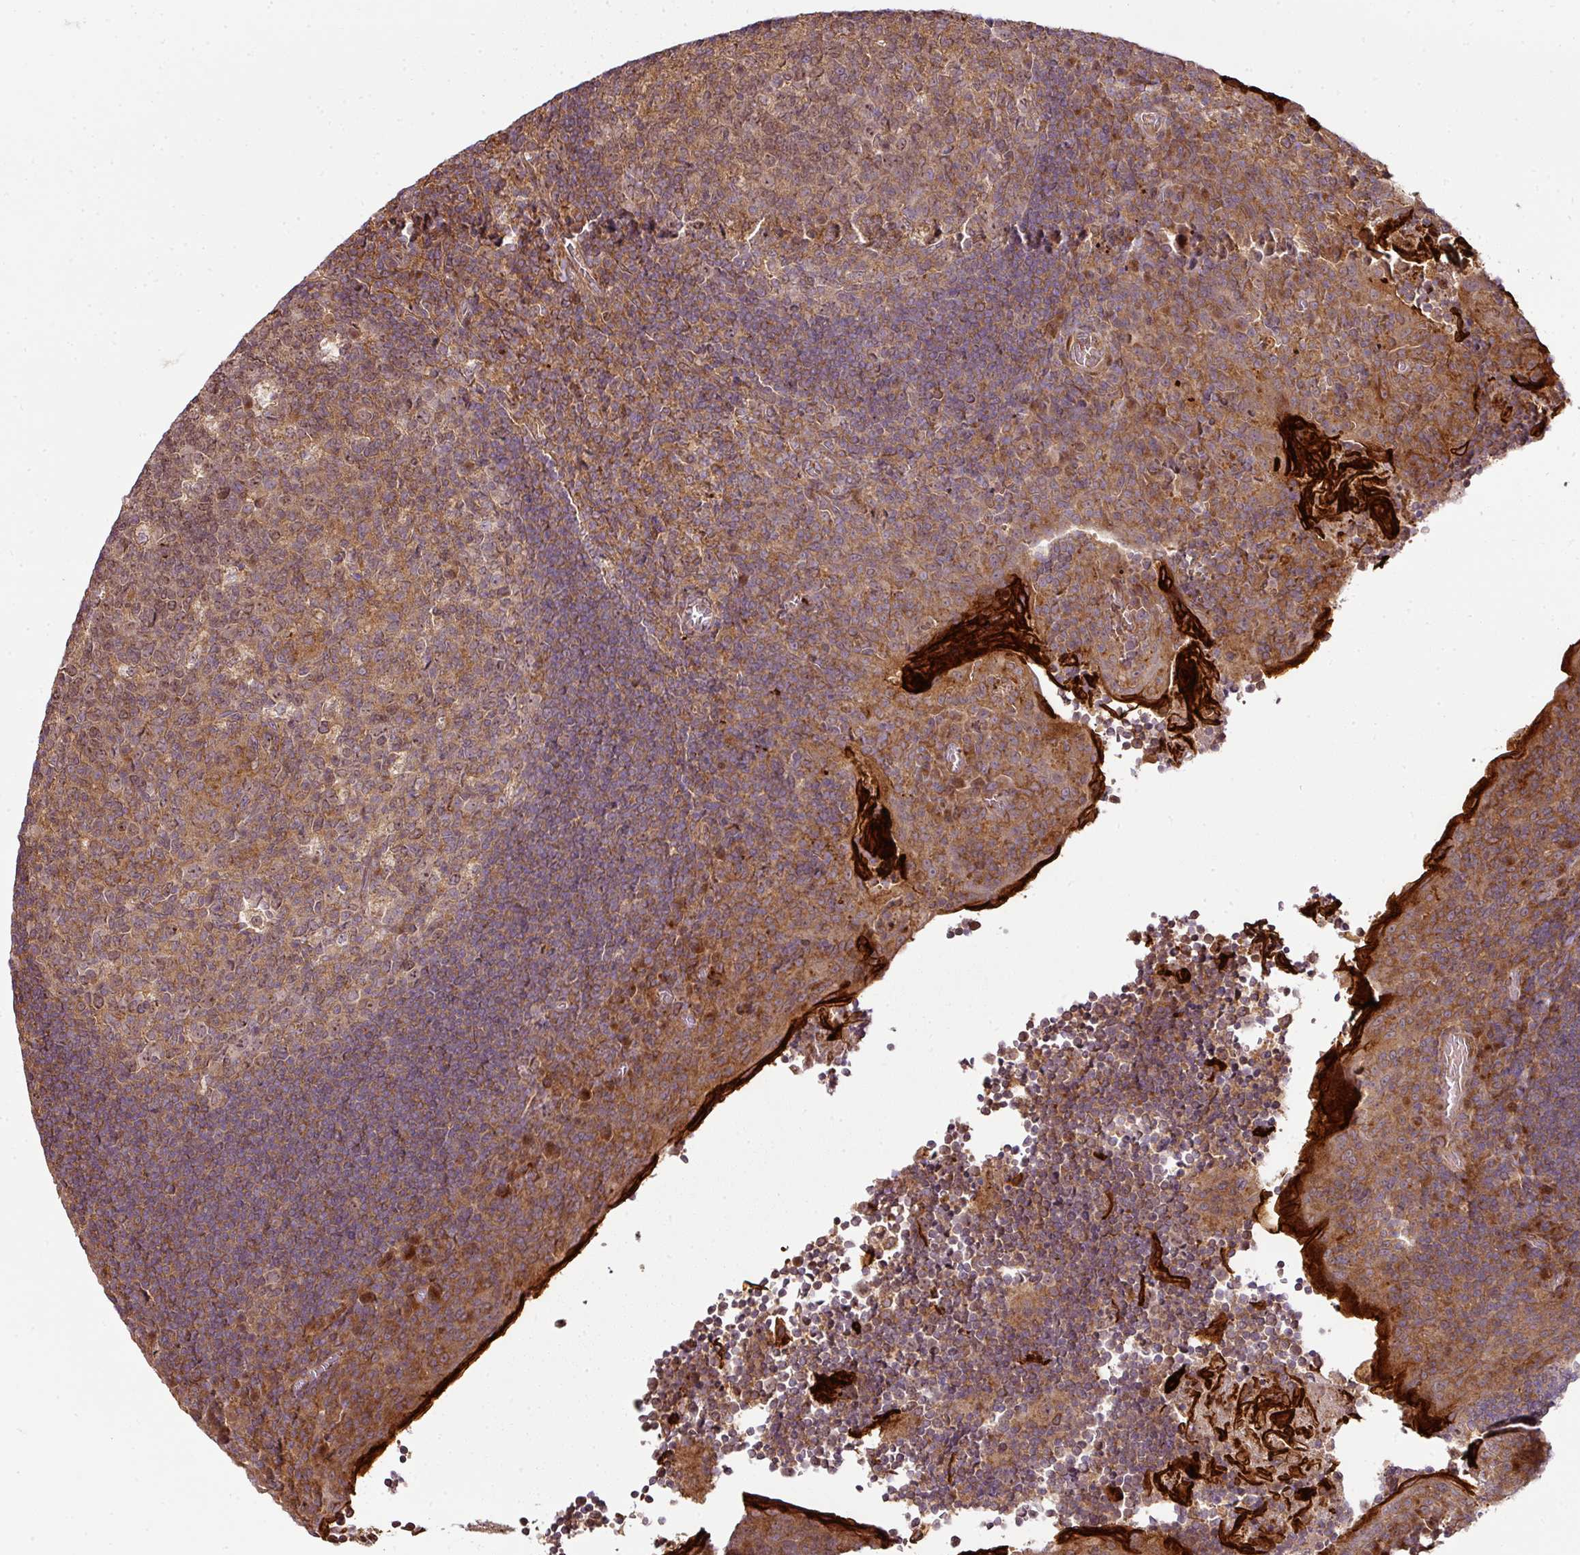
{"staining": {"intensity": "moderate", "quantity": "25%-75%", "location": "cytoplasmic/membranous,nuclear"}, "tissue": "tonsil", "cell_type": "Germinal center cells", "image_type": "normal", "snomed": [{"axis": "morphology", "description": "Normal tissue, NOS"}, {"axis": "topography", "description": "Tonsil"}], "caption": "Germinal center cells reveal moderate cytoplasmic/membranous,nuclear expression in about 25%-75% of cells in benign tonsil.", "gene": "ATAT1", "patient": {"sex": "male", "age": 17}}